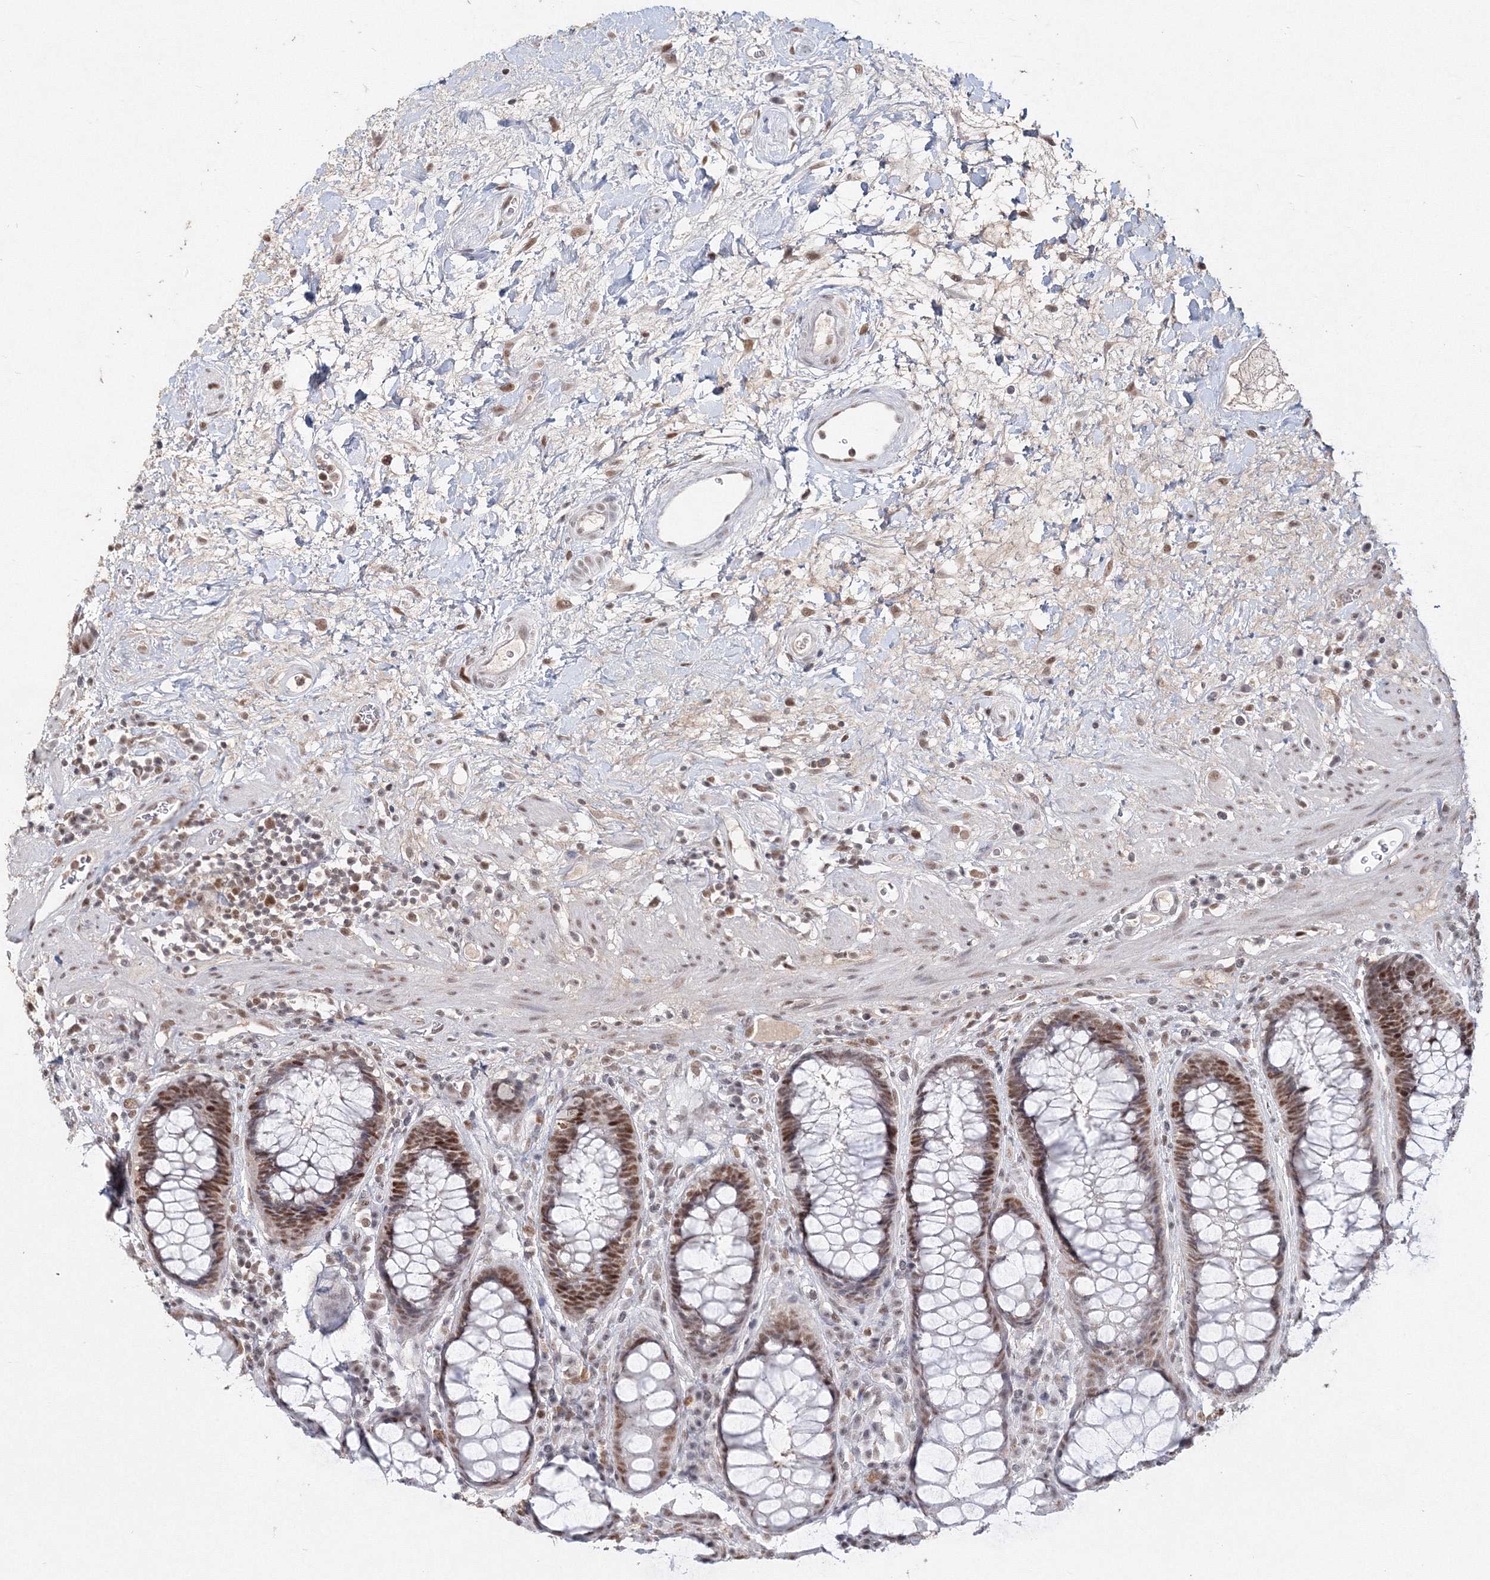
{"staining": {"intensity": "moderate", "quantity": ">75%", "location": "nuclear"}, "tissue": "rectum", "cell_type": "Glandular cells", "image_type": "normal", "snomed": [{"axis": "morphology", "description": "Normal tissue, NOS"}, {"axis": "topography", "description": "Rectum"}], "caption": "Immunohistochemical staining of normal human rectum exhibits medium levels of moderate nuclear staining in approximately >75% of glandular cells.", "gene": "IWS1", "patient": {"sex": "male", "age": 64}}